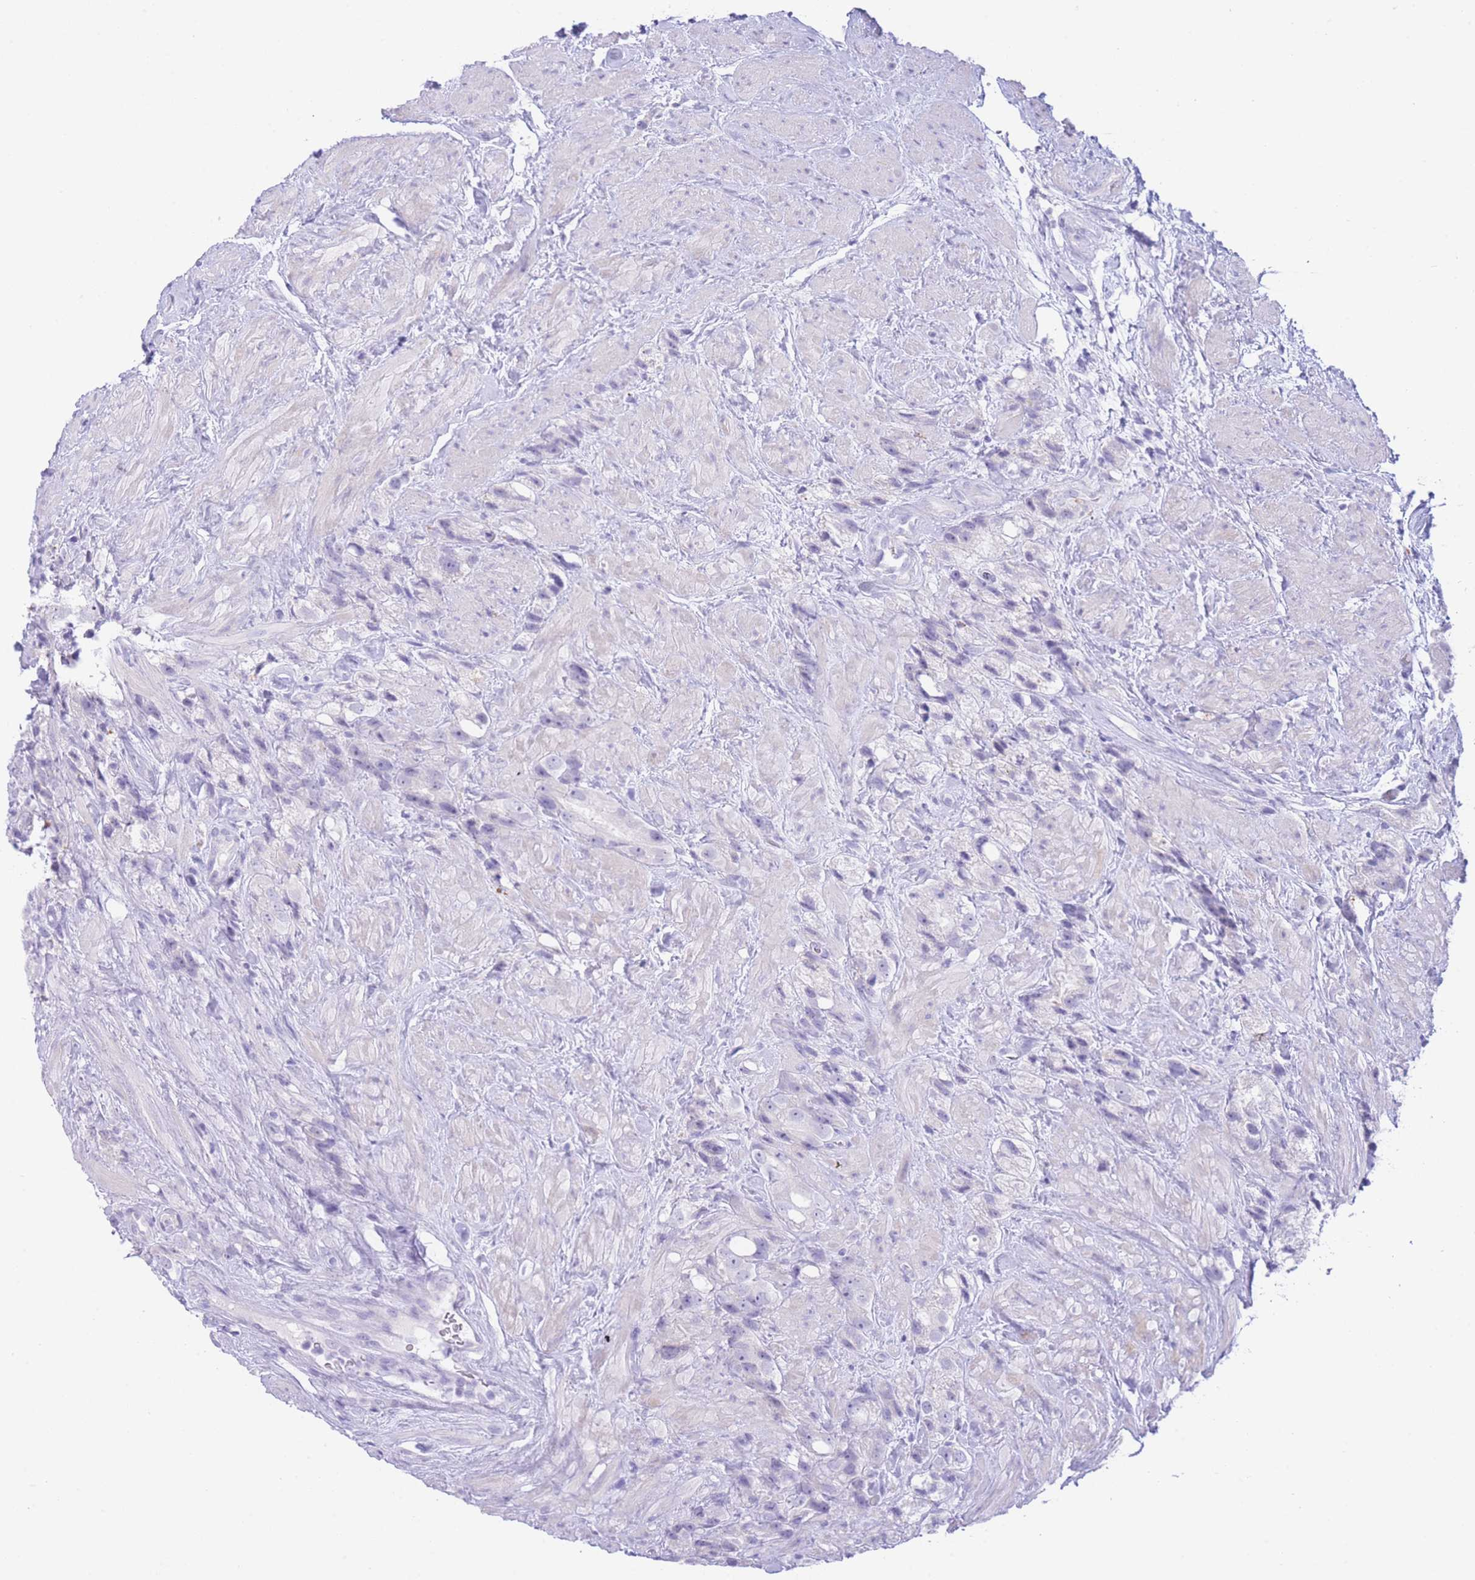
{"staining": {"intensity": "negative", "quantity": "none", "location": "none"}, "tissue": "prostate cancer", "cell_type": "Tumor cells", "image_type": "cancer", "snomed": [{"axis": "morphology", "description": "Adenocarcinoma, NOS"}, {"axis": "topography", "description": "Prostate"}], "caption": "Image shows no protein expression in tumor cells of prostate adenocarcinoma tissue.", "gene": "ZNF212", "patient": {"sex": "male", "age": 79}}